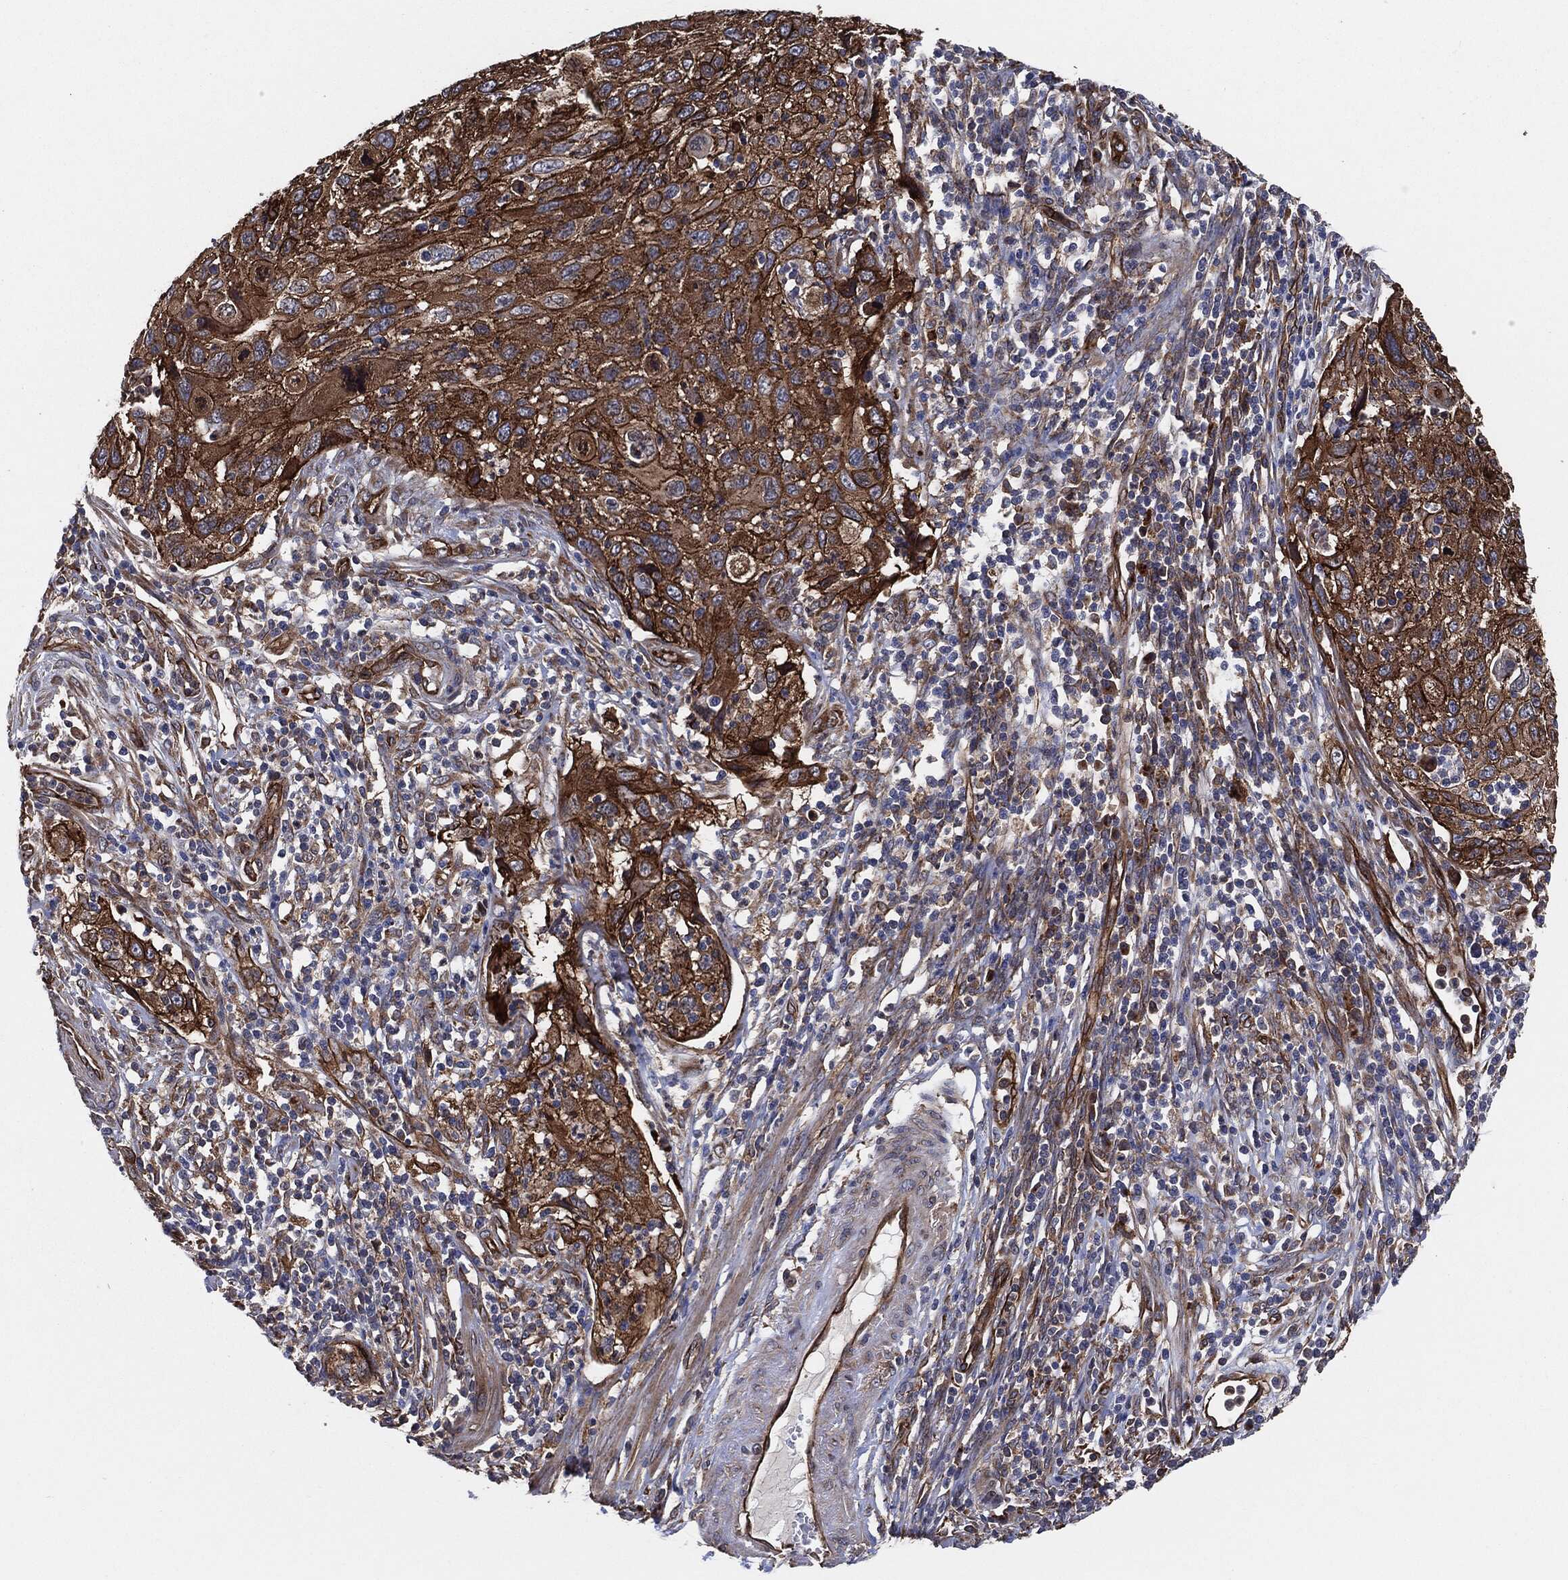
{"staining": {"intensity": "strong", "quantity": "25%-75%", "location": "cytoplasmic/membranous"}, "tissue": "cervical cancer", "cell_type": "Tumor cells", "image_type": "cancer", "snomed": [{"axis": "morphology", "description": "Squamous cell carcinoma, NOS"}, {"axis": "topography", "description": "Cervix"}], "caption": "High-magnification brightfield microscopy of squamous cell carcinoma (cervical) stained with DAB (3,3'-diaminobenzidine) (brown) and counterstained with hematoxylin (blue). tumor cells exhibit strong cytoplasmic/membranous staining is seen in about25%-75% of cells. Using DAB (brown) and hematoxylin (blue) stains, captured at high magnification using brightfield microscopy.", "gene": "CTNNA1", "patient": {"sex": "female", "age": 70}}